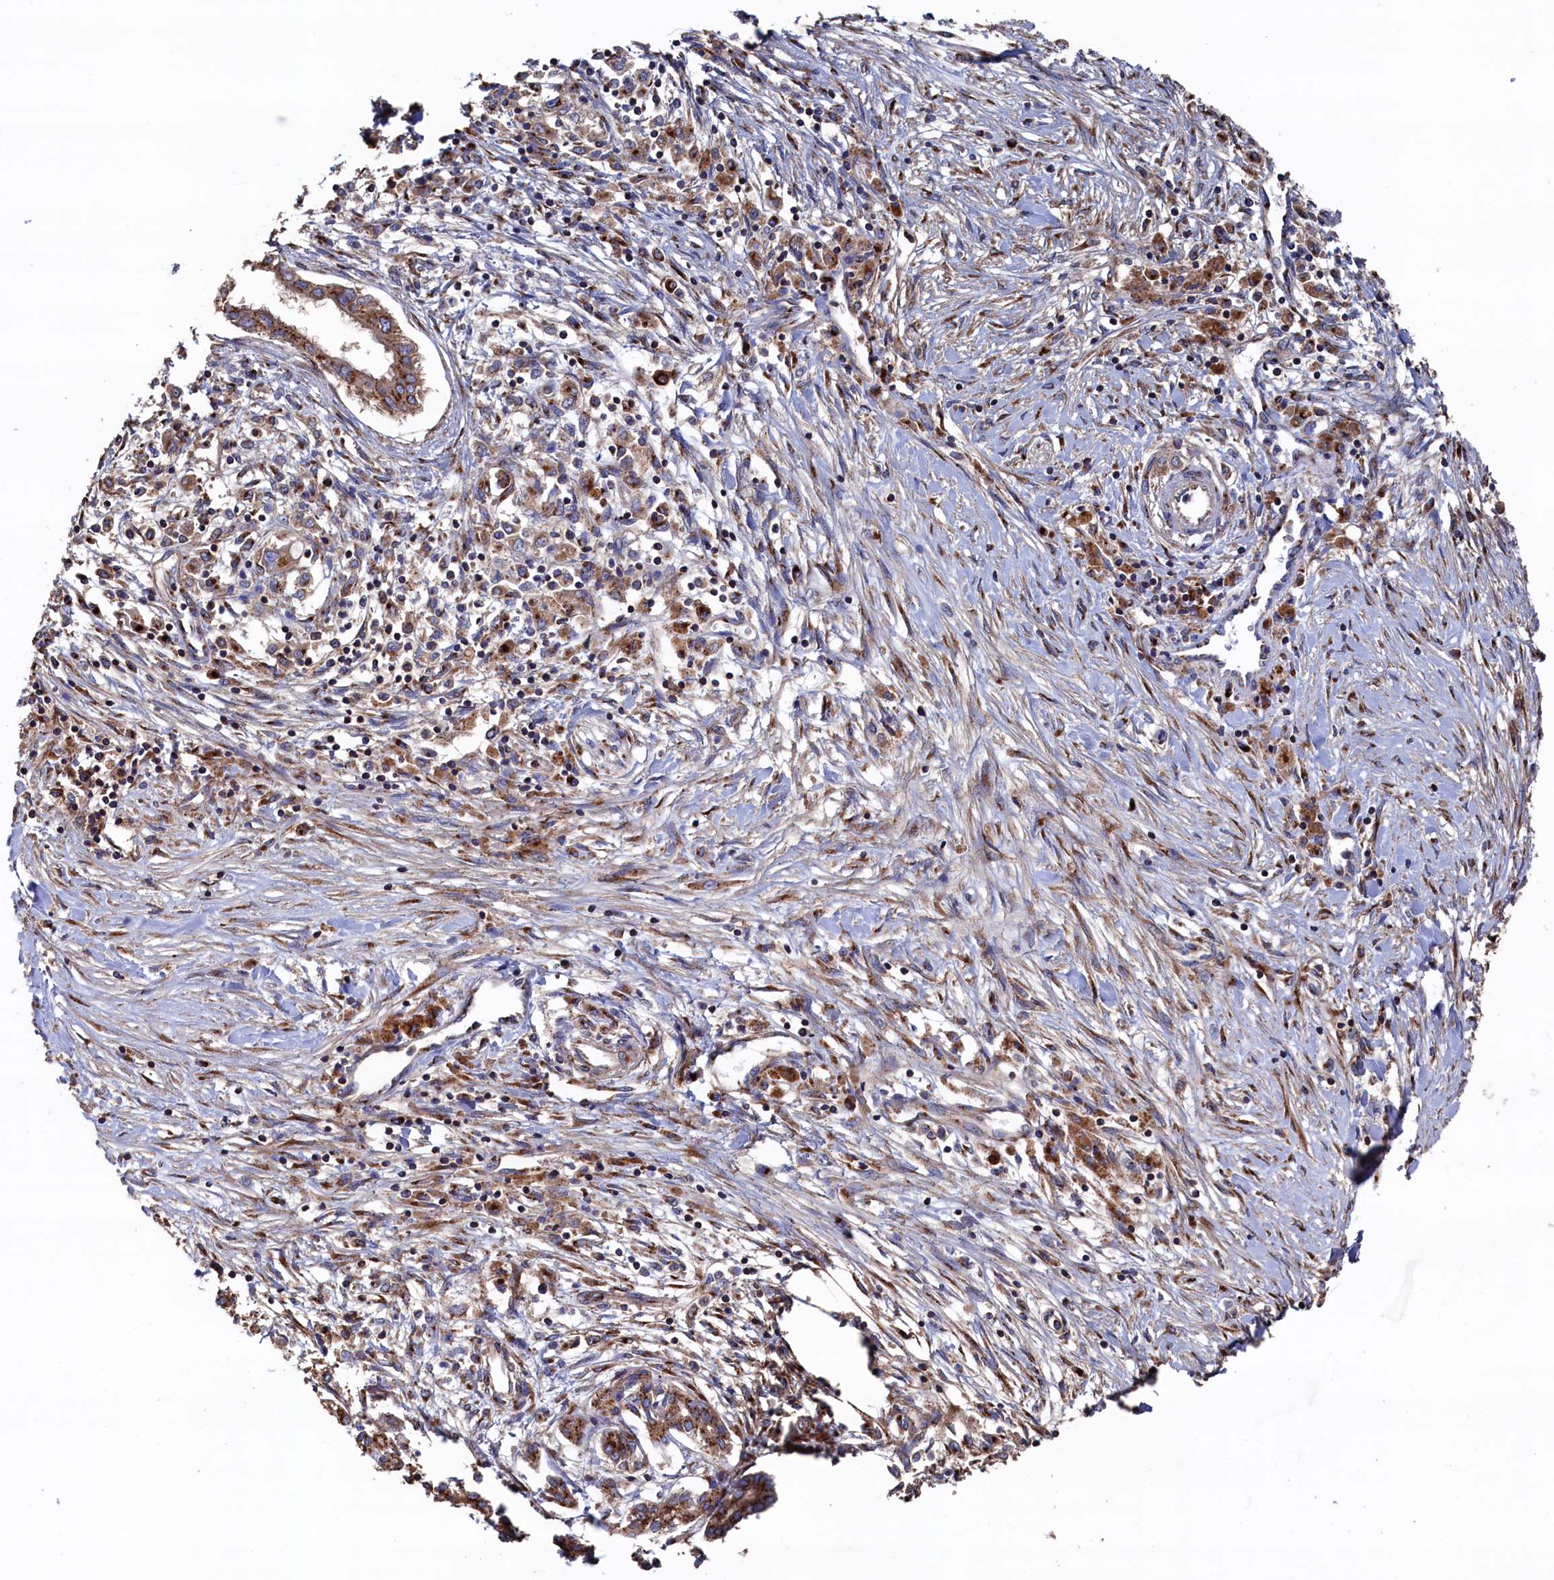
{"staining": {"intensity": "moderate", "quantity": ">75%", "location": "cytoplasmic/membranous"}, "tissue": "pancreatic cancer", "cell_type": "Tumor cells", "image_type": "cancer", "snomed": [{"axis": "morphology", "description": "Adenocarcinoma, NOS"}, {"axis": "topography", "description": "Pancreas"}], "caption": "The immunohistochemical stain labels moderate cytoplasmic/membranous expression in tumor cells of pancreatic adenocarcinoma tissue. (Brightfield microscopy of DAB IHC at high magnification).", "gene": "PRRC1", "patient": {"sex": "female", "age": 50}}